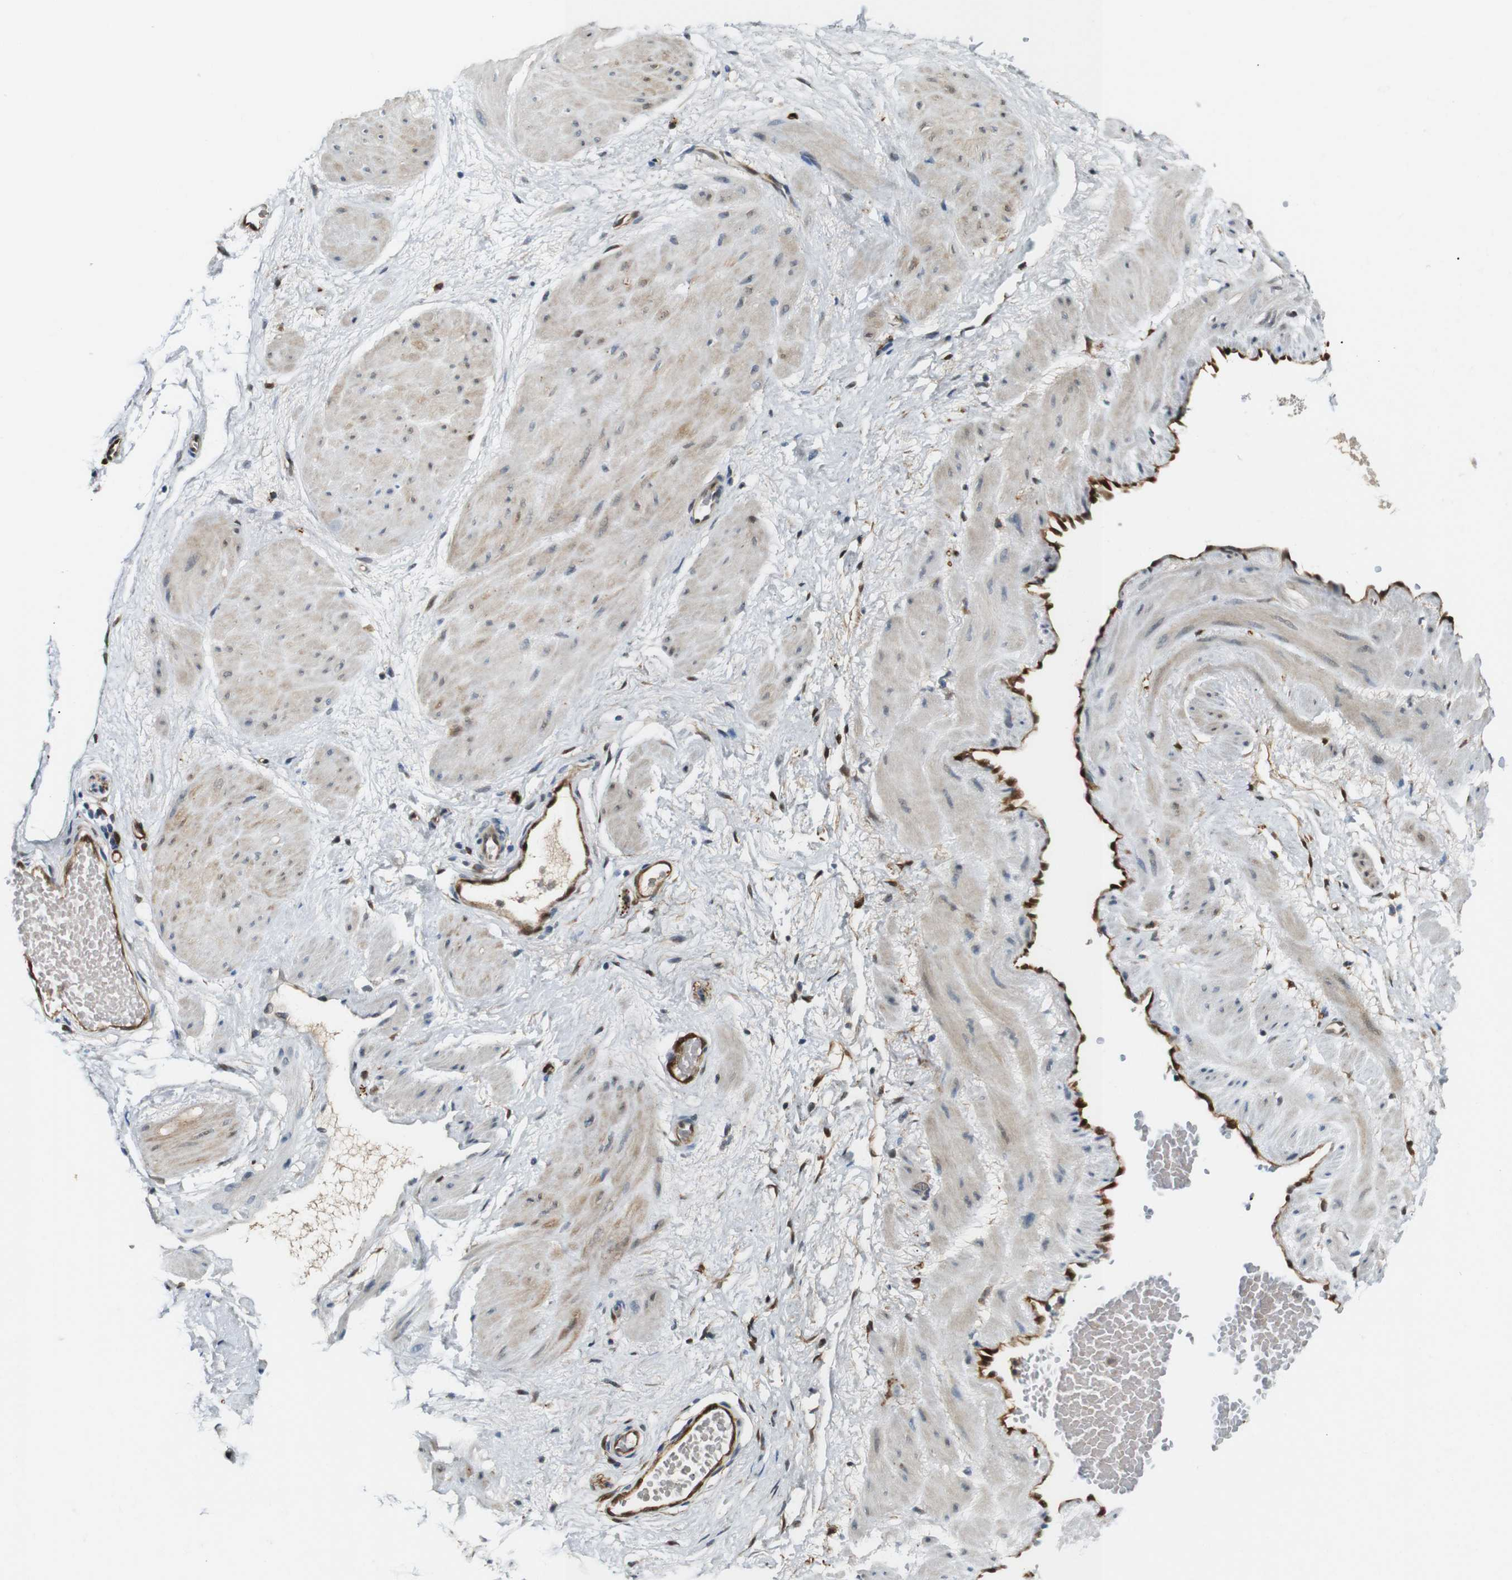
{"staining": {"intensity": "moderate", "quantity": ">75%", "location": "cytoplasmic/membranous"}, "tissue": "adipose tissue", "cell_type": "Adipocytes", "image_type": "normal", "snomed": [{"axis": "morphology", "description": "Normal tissue, NOS"}, {"axis": "topography", "description": "Soft tissue"}, {"axis": "topography", "description": "Vascular tissue"}], "caption": "This is a photomicrograph of IHC staining of normal adipose tissue, which shows moderate expression in the cytoplasmic/membranous of adipocytes.", "gene": "LXN", "patient": {"sex": "female", "age": 35}}